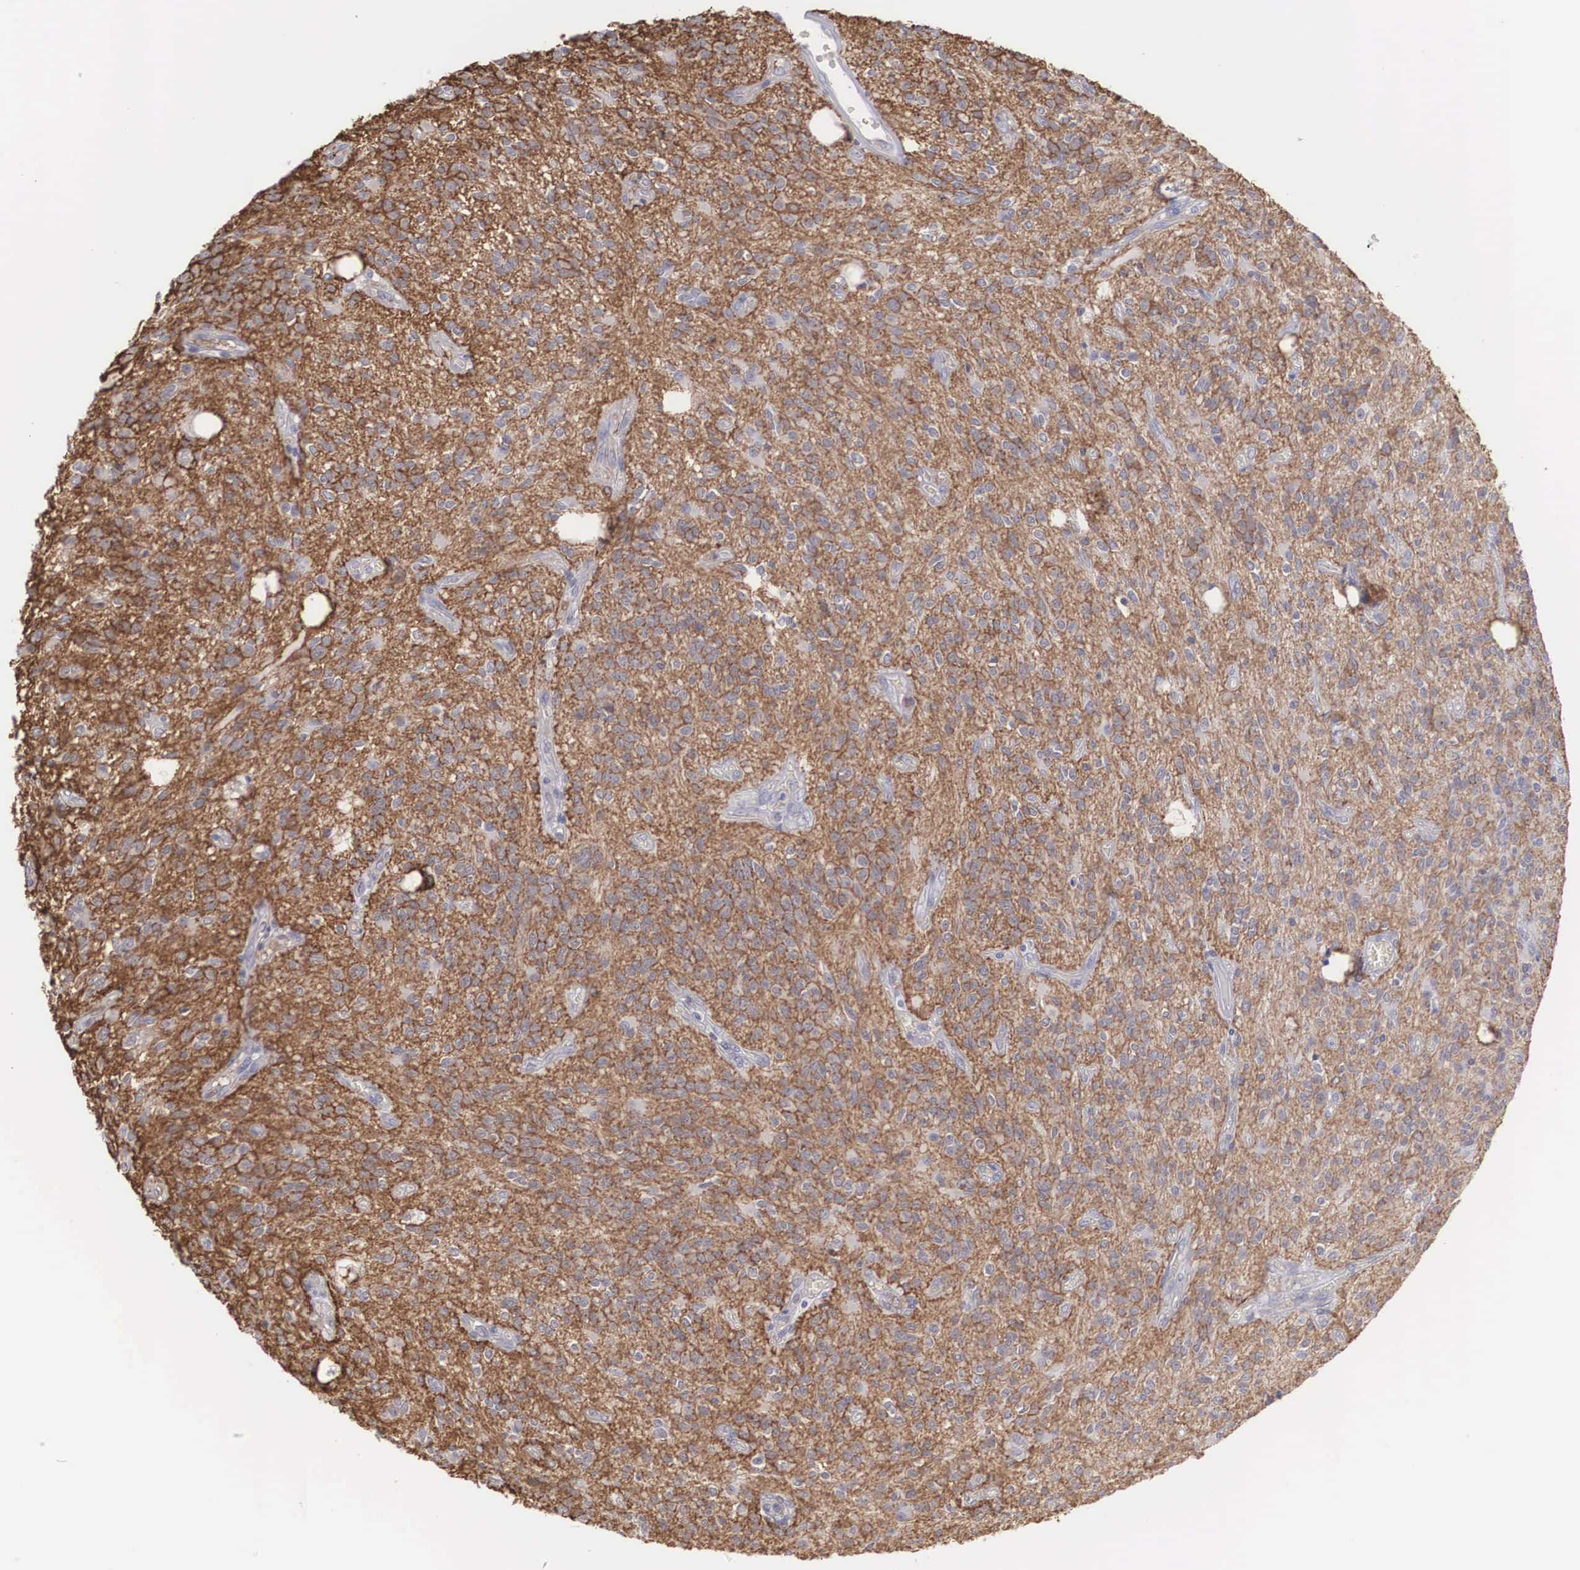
{"staining": {"intensity": "strong", "quantity": ">75%", "location": "cytoplasmic/membranous"}, "tissue": "glioma", "cell_type": "Tumor cells", "image_type": "cancer", "snomed": [{"axis": "morphology", "description": "Glioma, malignant, Low grade"}, {"axis": "topography", "description": "Brain"}], "caption": "Approximately >75% of tumor cells in human malignant glioma (low-grade) demonstrate strong cytoplasmic/membranous protein staining as visualized by brown immunohistochemical staining.", "gene": "RBPJ", "patient": {"sex": "female", "age": 15}}